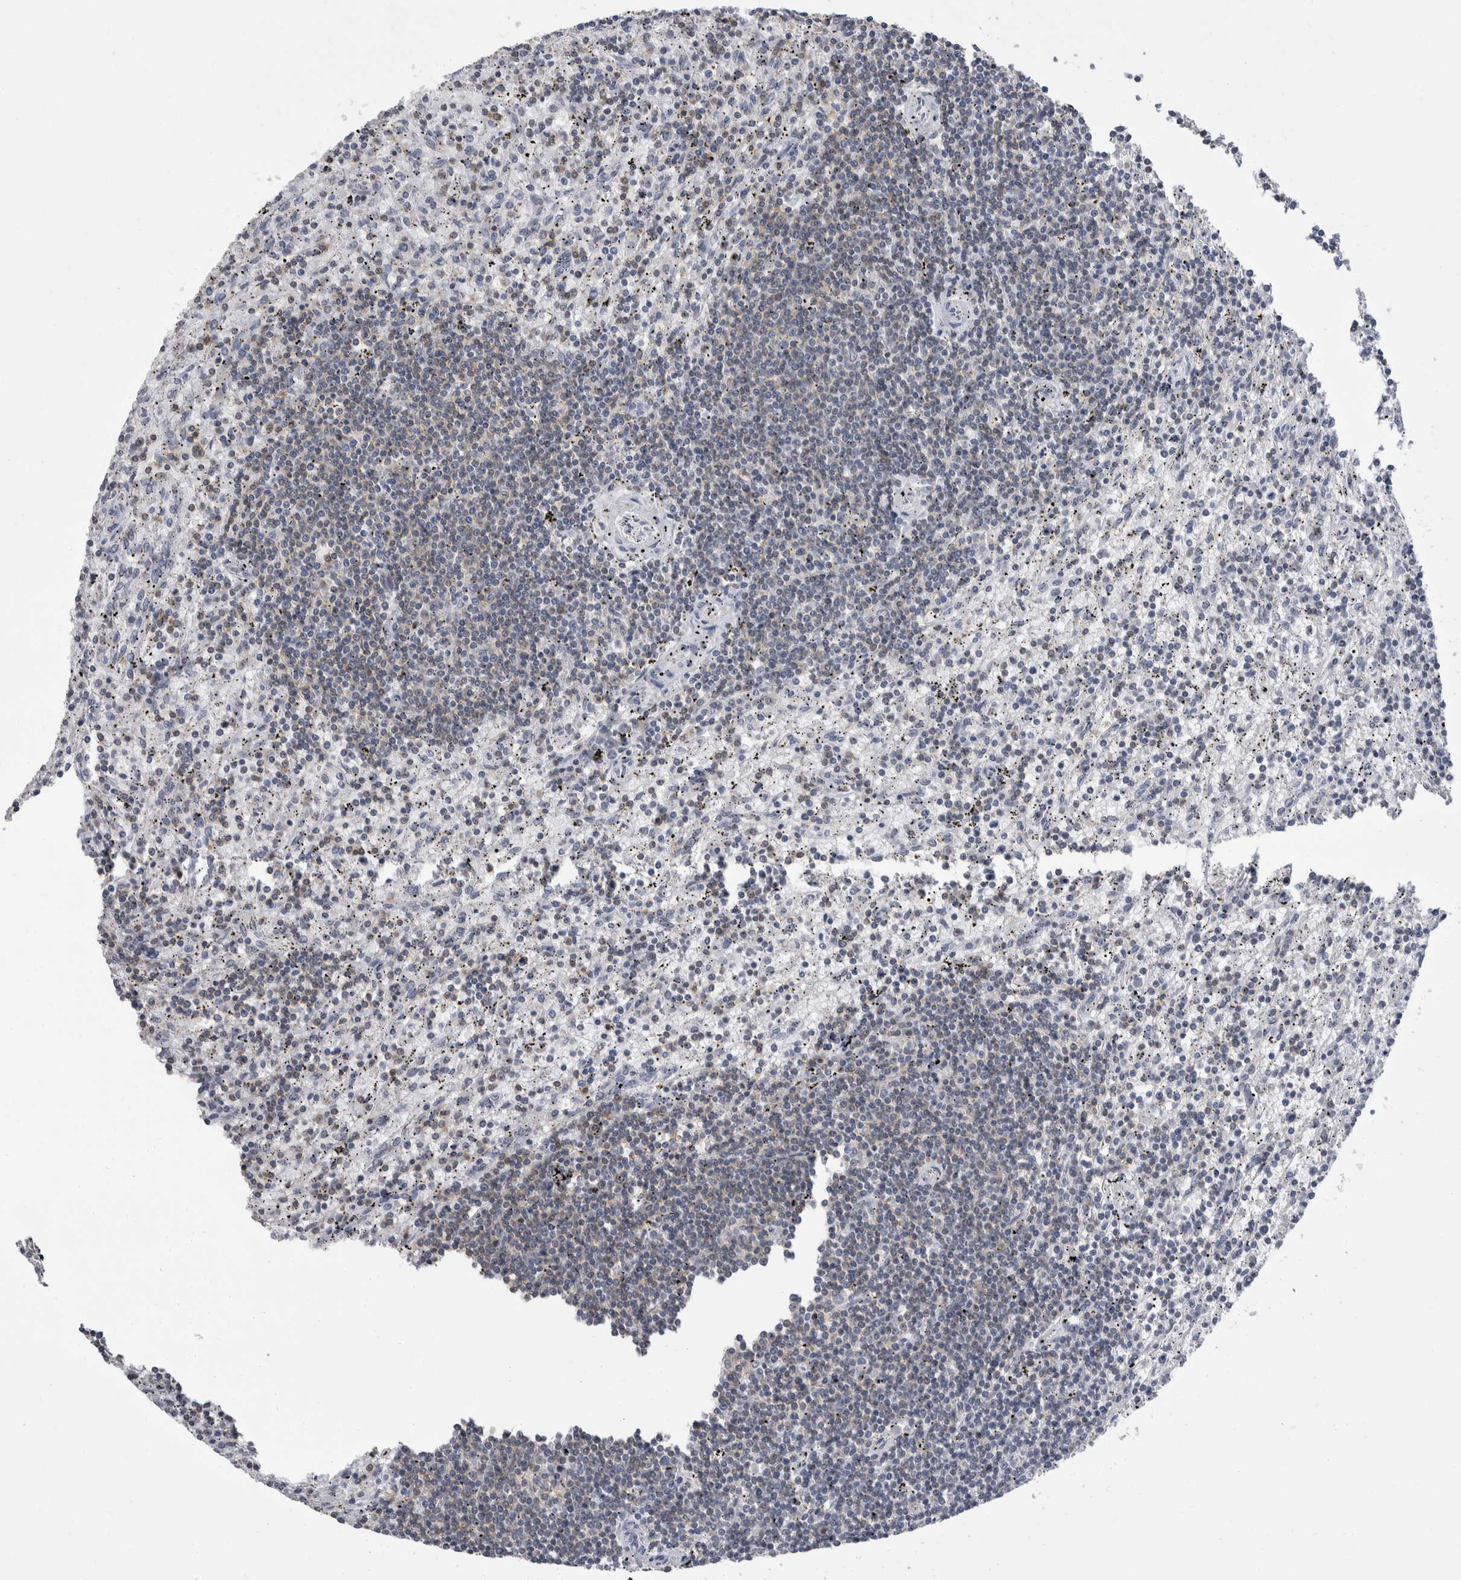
{"staining": {"intensity": "negative", "quantity": "none", "location": "none"}, "tissue": "lymphoma", "cell_type": "Tumor cells", "image_type": "cancer", "snomed": [{"axis": "morphology", "description": "Malignant lymphoma, non-Hodgkin's type, Low grade"}, {"axis": "topography", "description": "Spleen"}], "caption": "A histopathology image of human lymphoma is negative for staining in tumor cells.", "gene": "CEP295NL", "patient": {"sex": "male", "age": 76}}